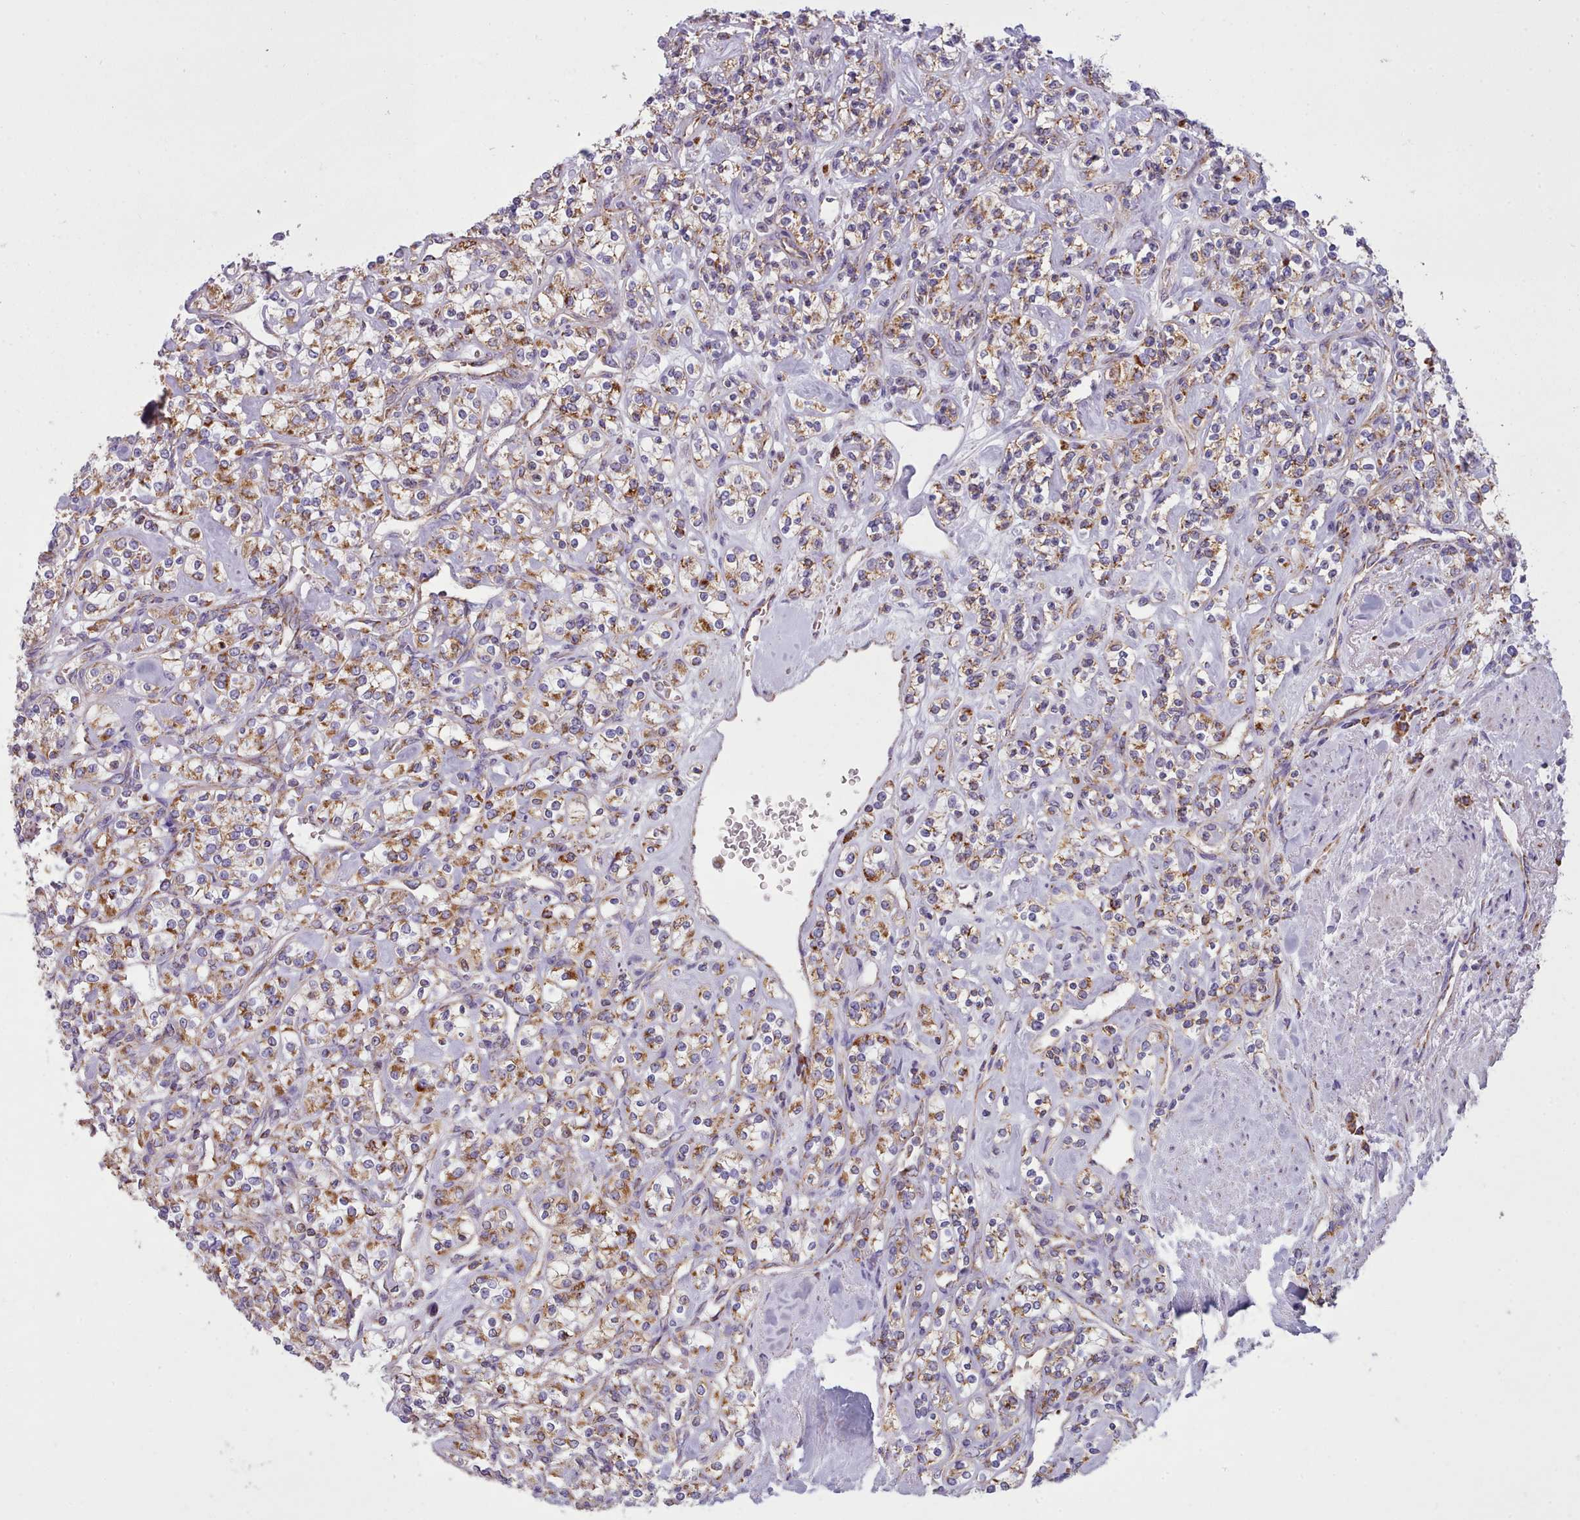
{"staining": {"intensity": "moderate", "quantity": ">75%", "location": "cytoplasmic/membranous"}, "tissue": "renal cancer", "cell_type": "Tumor cells", "image_type": "cancer", "snomed": [{"axis": "morphology", "description": "Adenocarcinoma, NOS"}, {"axis": "topography", "description": "Kidney"}], "caption": "Immunohistochemical staining of adenocarcinoma (renal) demonstrates medium levels of moderate cytoplasmic/membranous protein positivity in approximately >75% of tumor cells.", "gene": "SRP54", "patient": {"sex": "male", "age": 77}}